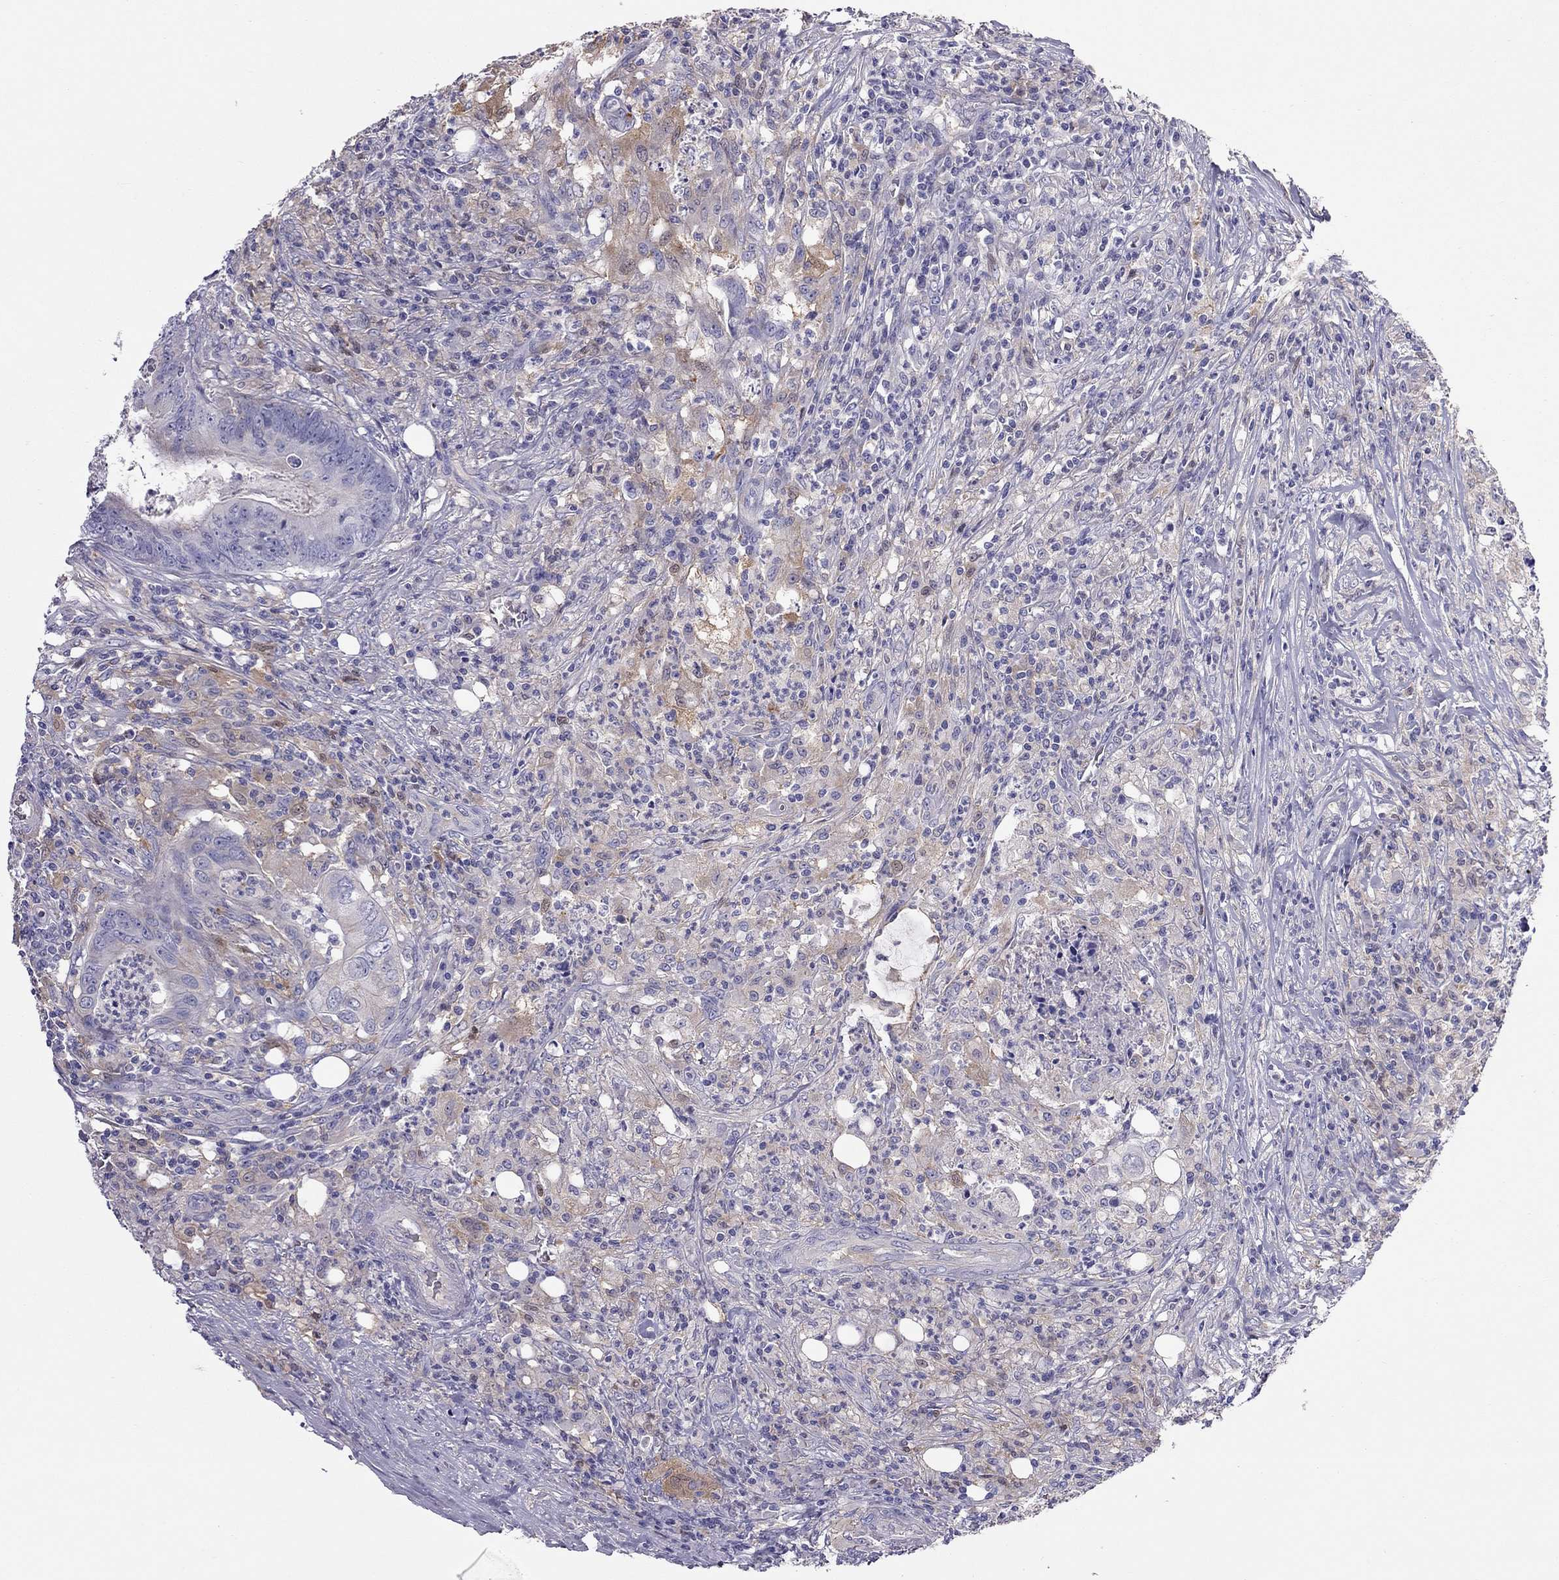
{"staining": {"intensity": "moderate", "quantity": "25%-75%", "location": "cytoplasmic/membranous"}, "tissue": "colorectal cancer", "cell_type": "Tumor cells", "image_type": "cancer", "snomed": [{"axis": "morphology", "description": "Adenocarcinoma, NOS"}, {"axis": "topography", "description": "Colon"}], "caption": "Colorectal cancer stained with DAB immunohistochemistry demonstrates medium levels of moderate cytoplasmic/membranous expression in approximately 25%-75% of tumor cells.", "gene": "ALOX15B", "patient": {"sex": "male", "age": 84}}